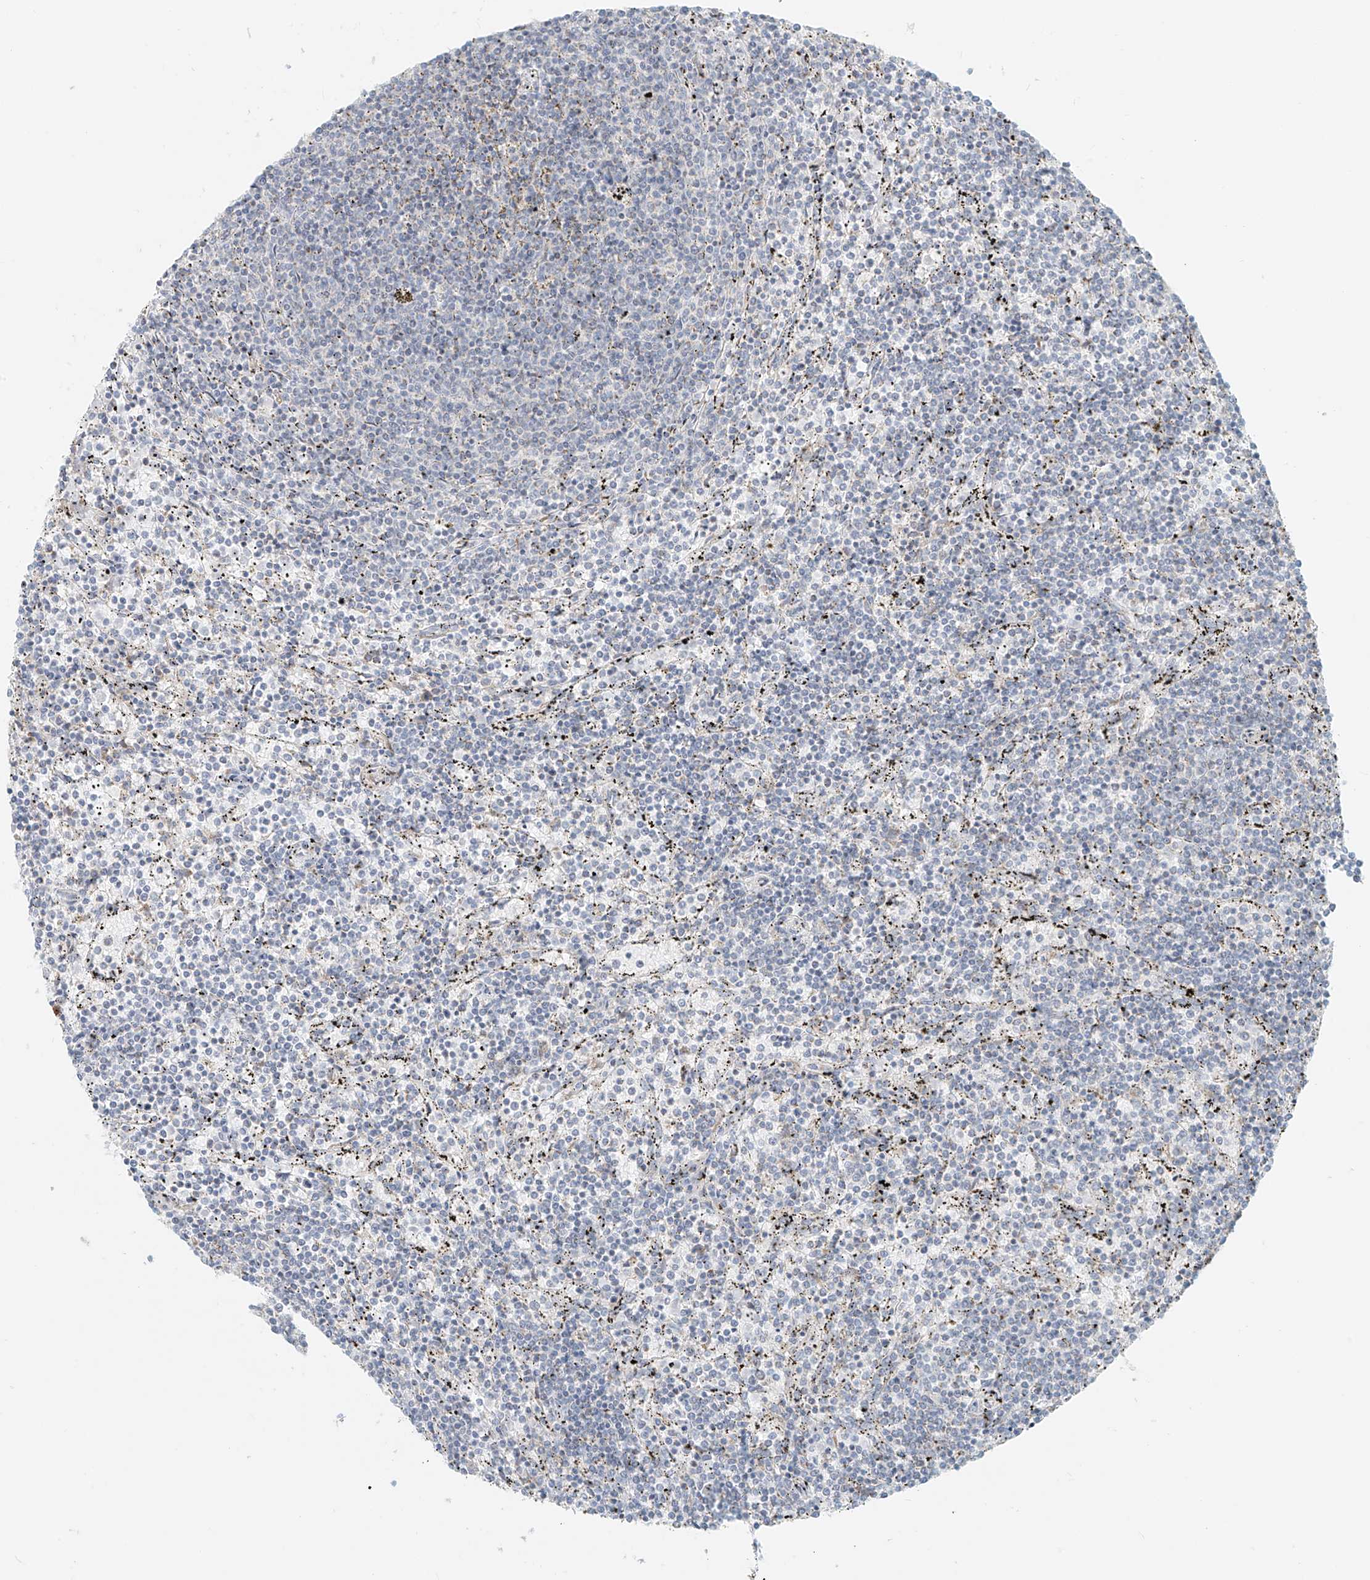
{"staining": {"intensity": "negative", "quantity": "none", "location": "none"}, "tissue": "lymphoma", "cell_type": "Tumor cells", "image_type": "cancer", "snomed": [{"axis": "morphology", "description": "Malignant lymphoma, non-Hodgkin's type, Low grade"}, {"axis": "topography", "description": "Spleen"}], "caption": "Immunohistochemistry (IHC) of human malignant lymphoma, non-Hodgkin's type (low-grade) reveals no positivity in tumor cells. (DAB (3,3'-diaminobenzidine) immunohistochemistry (IHC) visualized using brightfield microscopy, high magnification).", "gene": "UST", "patient": {"sex": "female", "age": 50}}